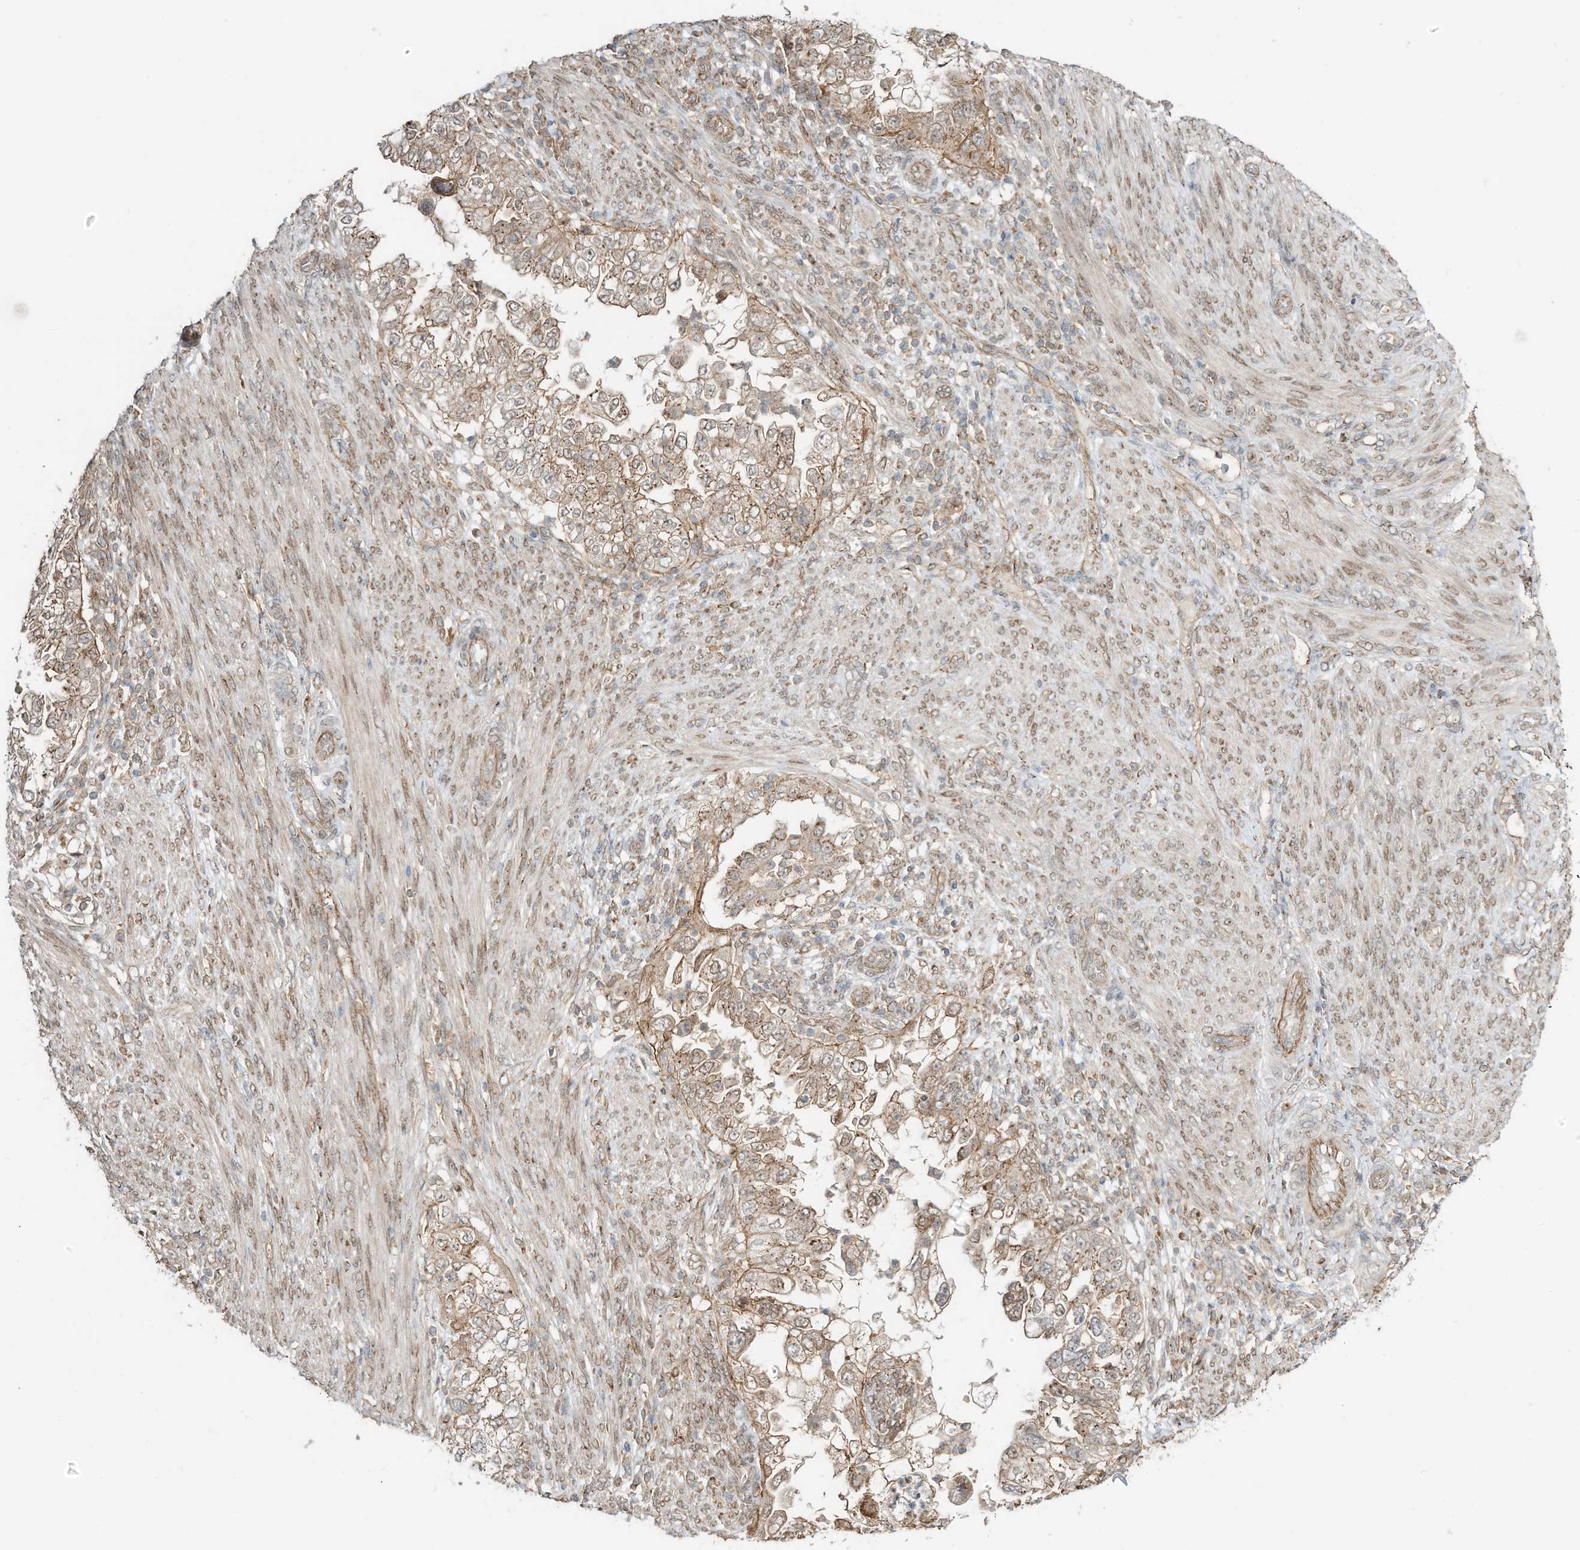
{"staining": {"intensity": "moderate", "quantity": ">75%", "location": "cytoplasmic/membranous"}, "tissue": "endometrial cancer", "cell_type": "Tumor cells", "image_type": "cancer", "snomed": [{"axis": "morphology", "description": "Adenocarcinoma, NOS"}, {"axis": "topography", "description": "Endometrium"}], "caption": "A brown stain shows moderate cytoplasmic/membranous staining of a protein in endometrial cancer (adenocarcinoma) tumor cells. The protein is stained brown, and the nuclei are stained in blue (DAB IHC with brightfield microscopy, high magnification).", "gene": "CUX1", "patient": {"sex": "female", "age": 85}}